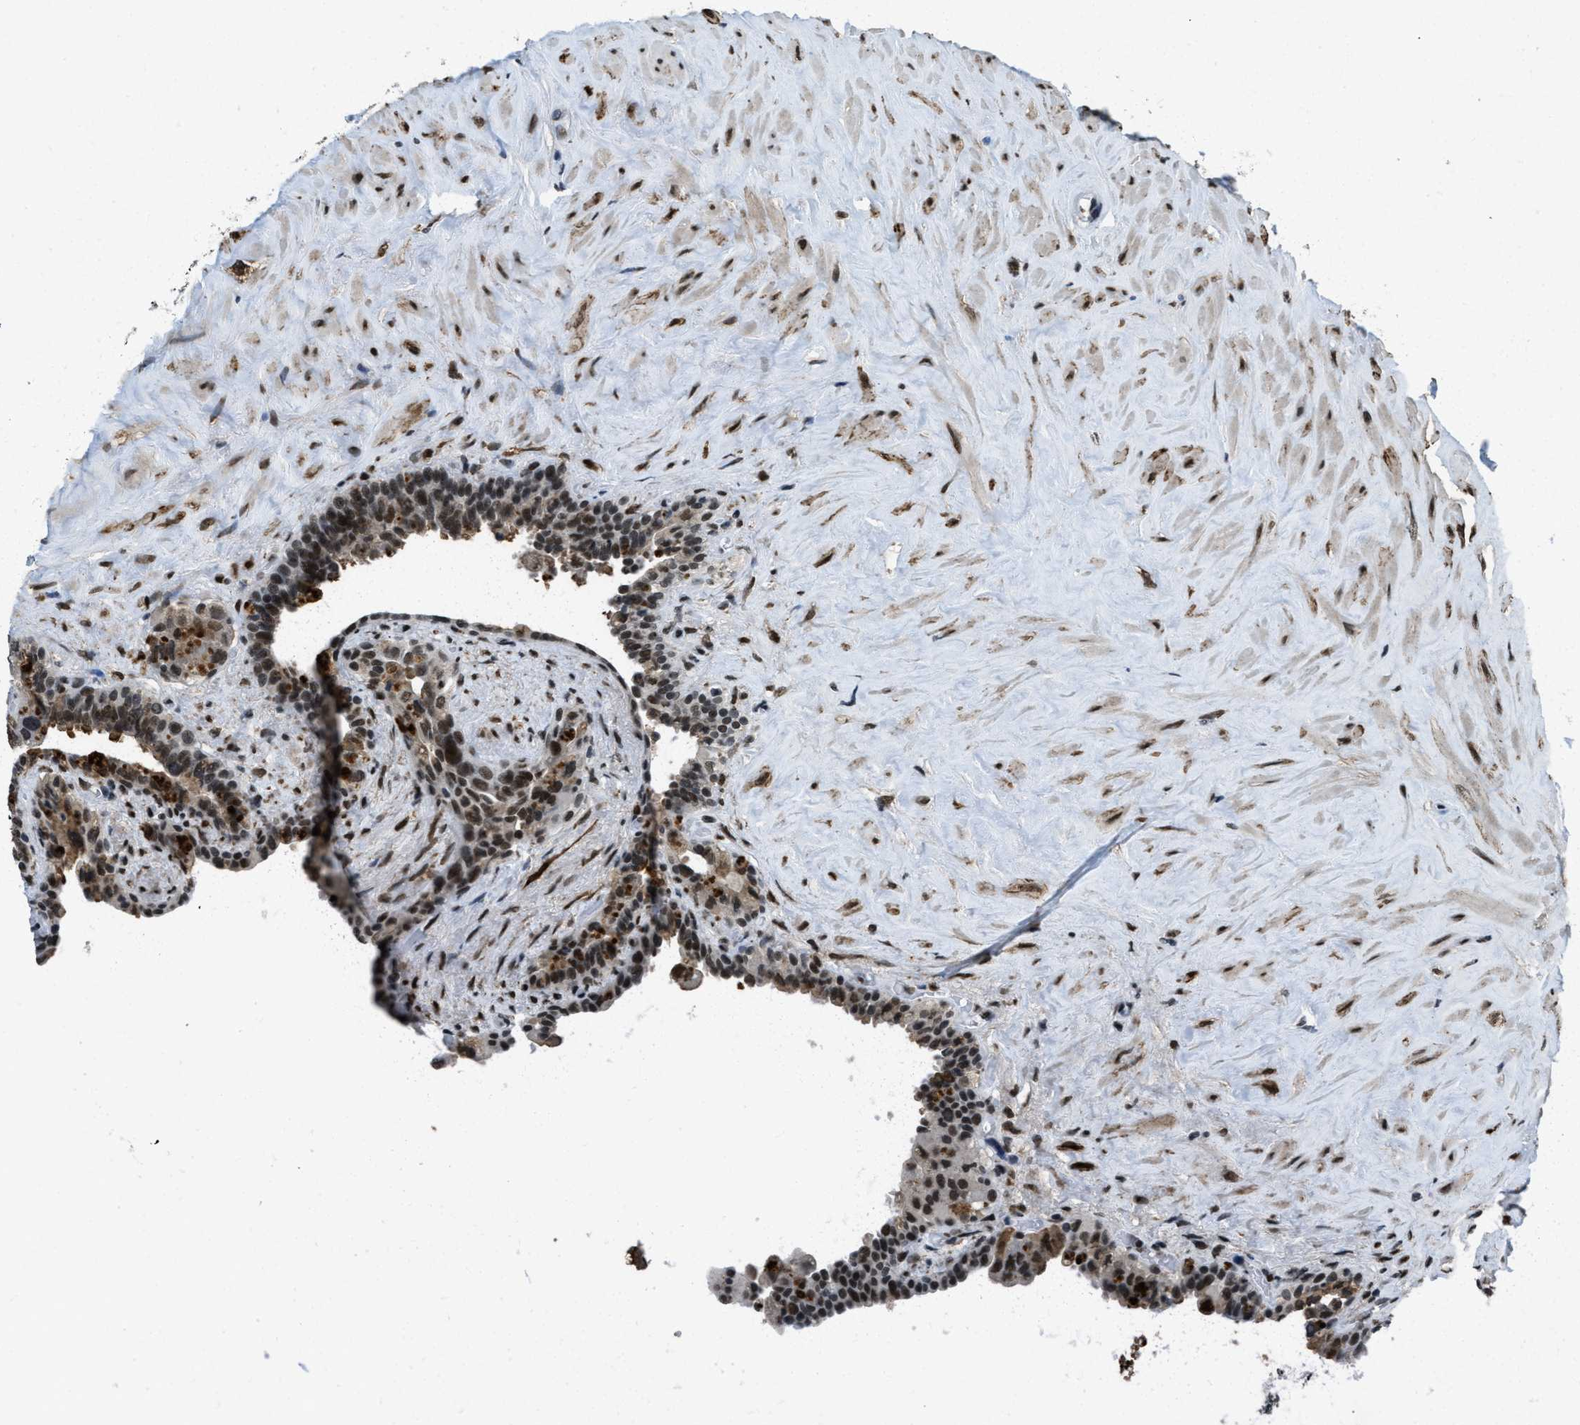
{"staining": {"intensity": "moderate", "quantity": ">75%", "location": "cytoplasmic/membranous,nuclear"}, "tissue": "seminal vesicle", "cell_type": "Glandular cells", "image_type": "normal", "snomed": [{"axis": "morphology", "description": "Normal tissue, NOS"}, {"axis": "topography", "description": "Seminal veicle"}], "caption": "DAB immunohistochemical staining of normal human seminal vesicle displays moderate cytoplasmic/membranous,nuclear protein staining in approximately >75% of glandular cells.", "gene": "GATAD2B", "patient": {"sex": "male", "age": 63}}